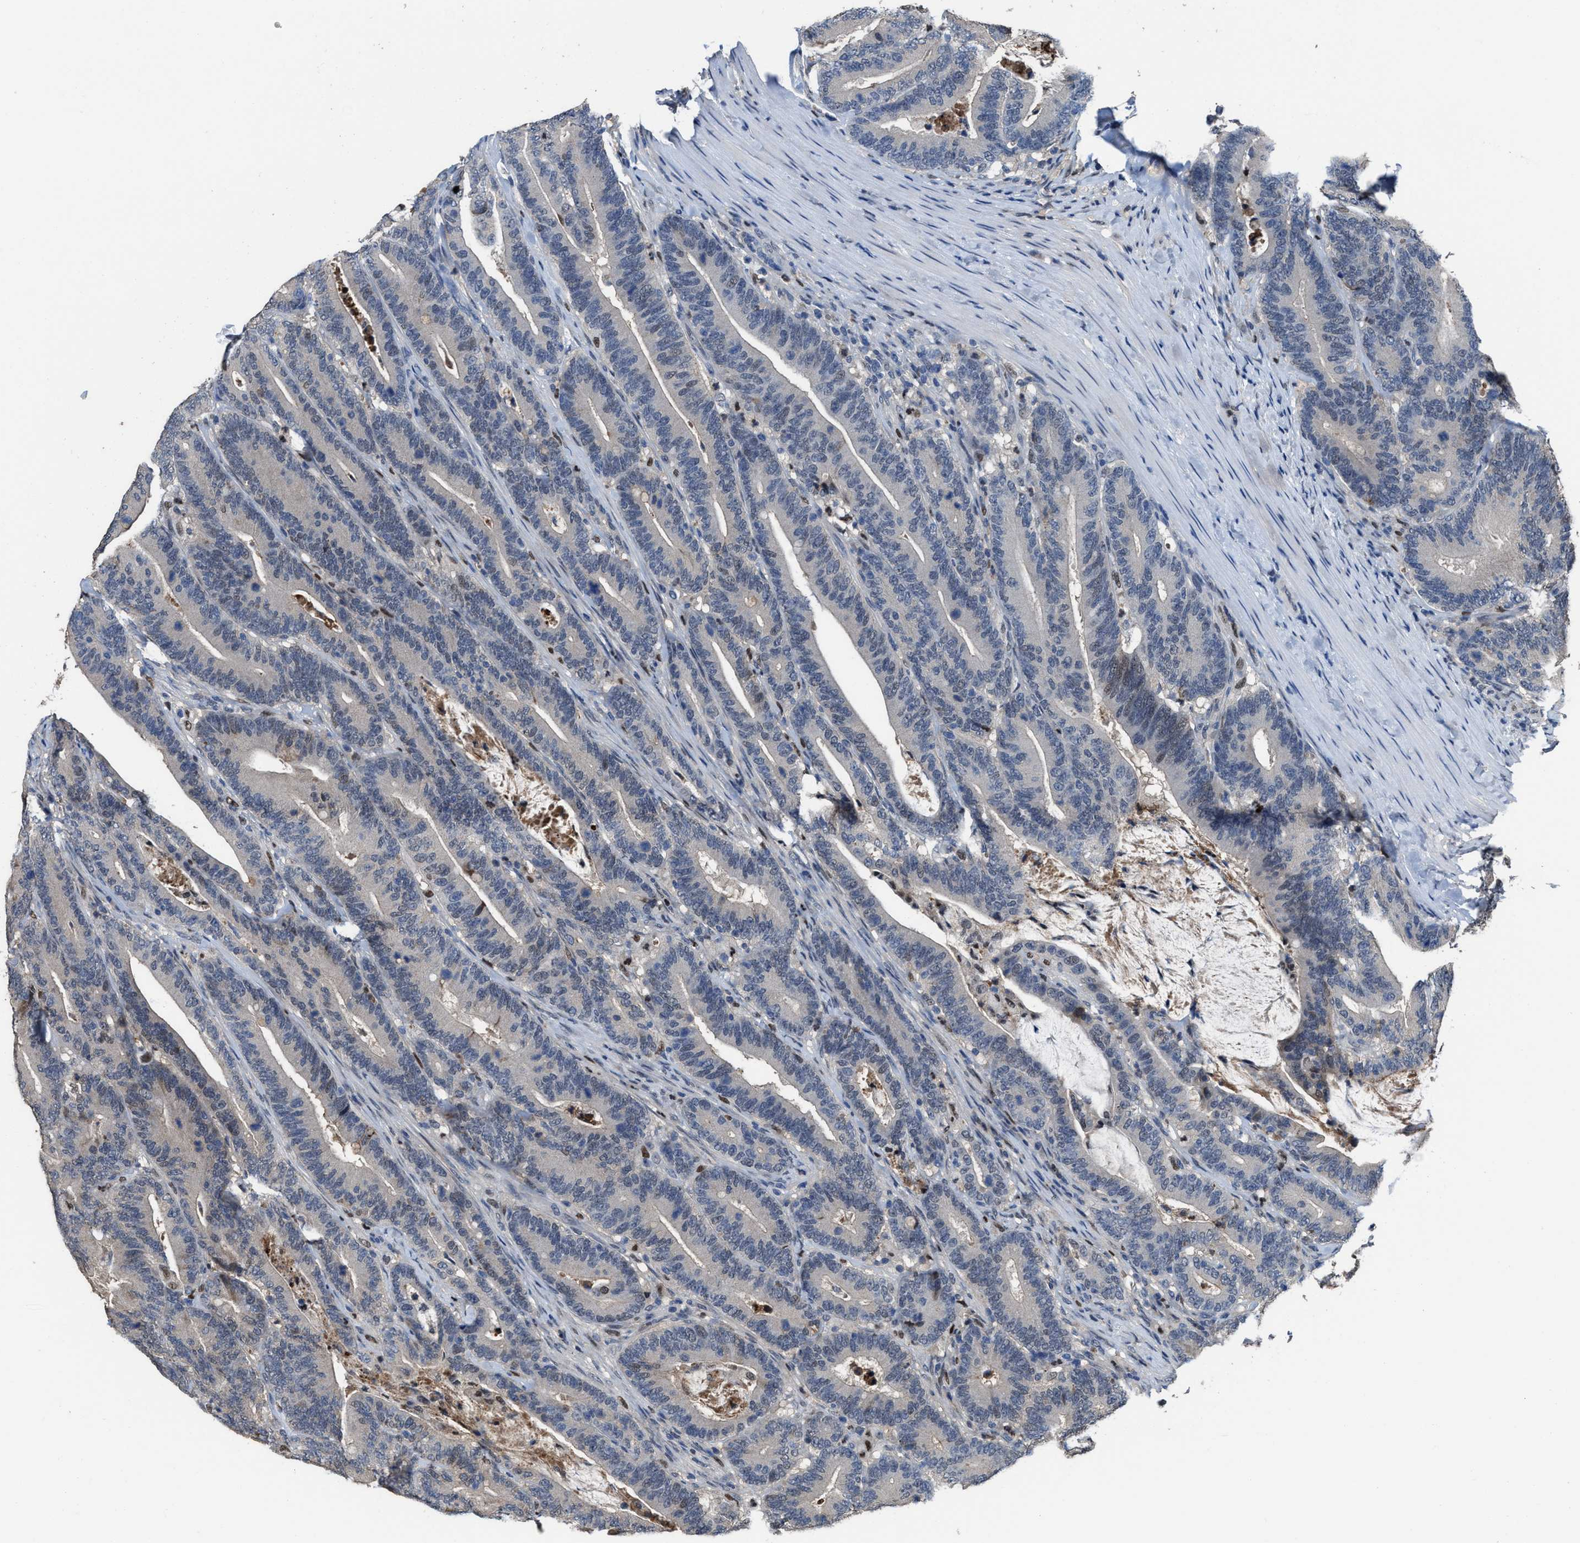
{"staining": {"intensity": "weak", "quantity": "<25%", "location": "nuclear"}, "tissue": "colorectal cancer", "cell_type": "Tumor cells", "image_type": "cancer", "snomed": [{"axis": "morphology", "description": "Adenocarcinoma, NOS"}, {"axis": "topography", "description": "Colon"}], "caption": "Immunohistochemistry histopathology image of human colorectal cancer (adenocarcinoma) stained for a protein (brown), which shows no positivity in tumor cells.", "gene": "ZNF20", "patient": {"sex": "female", "age": 66}}